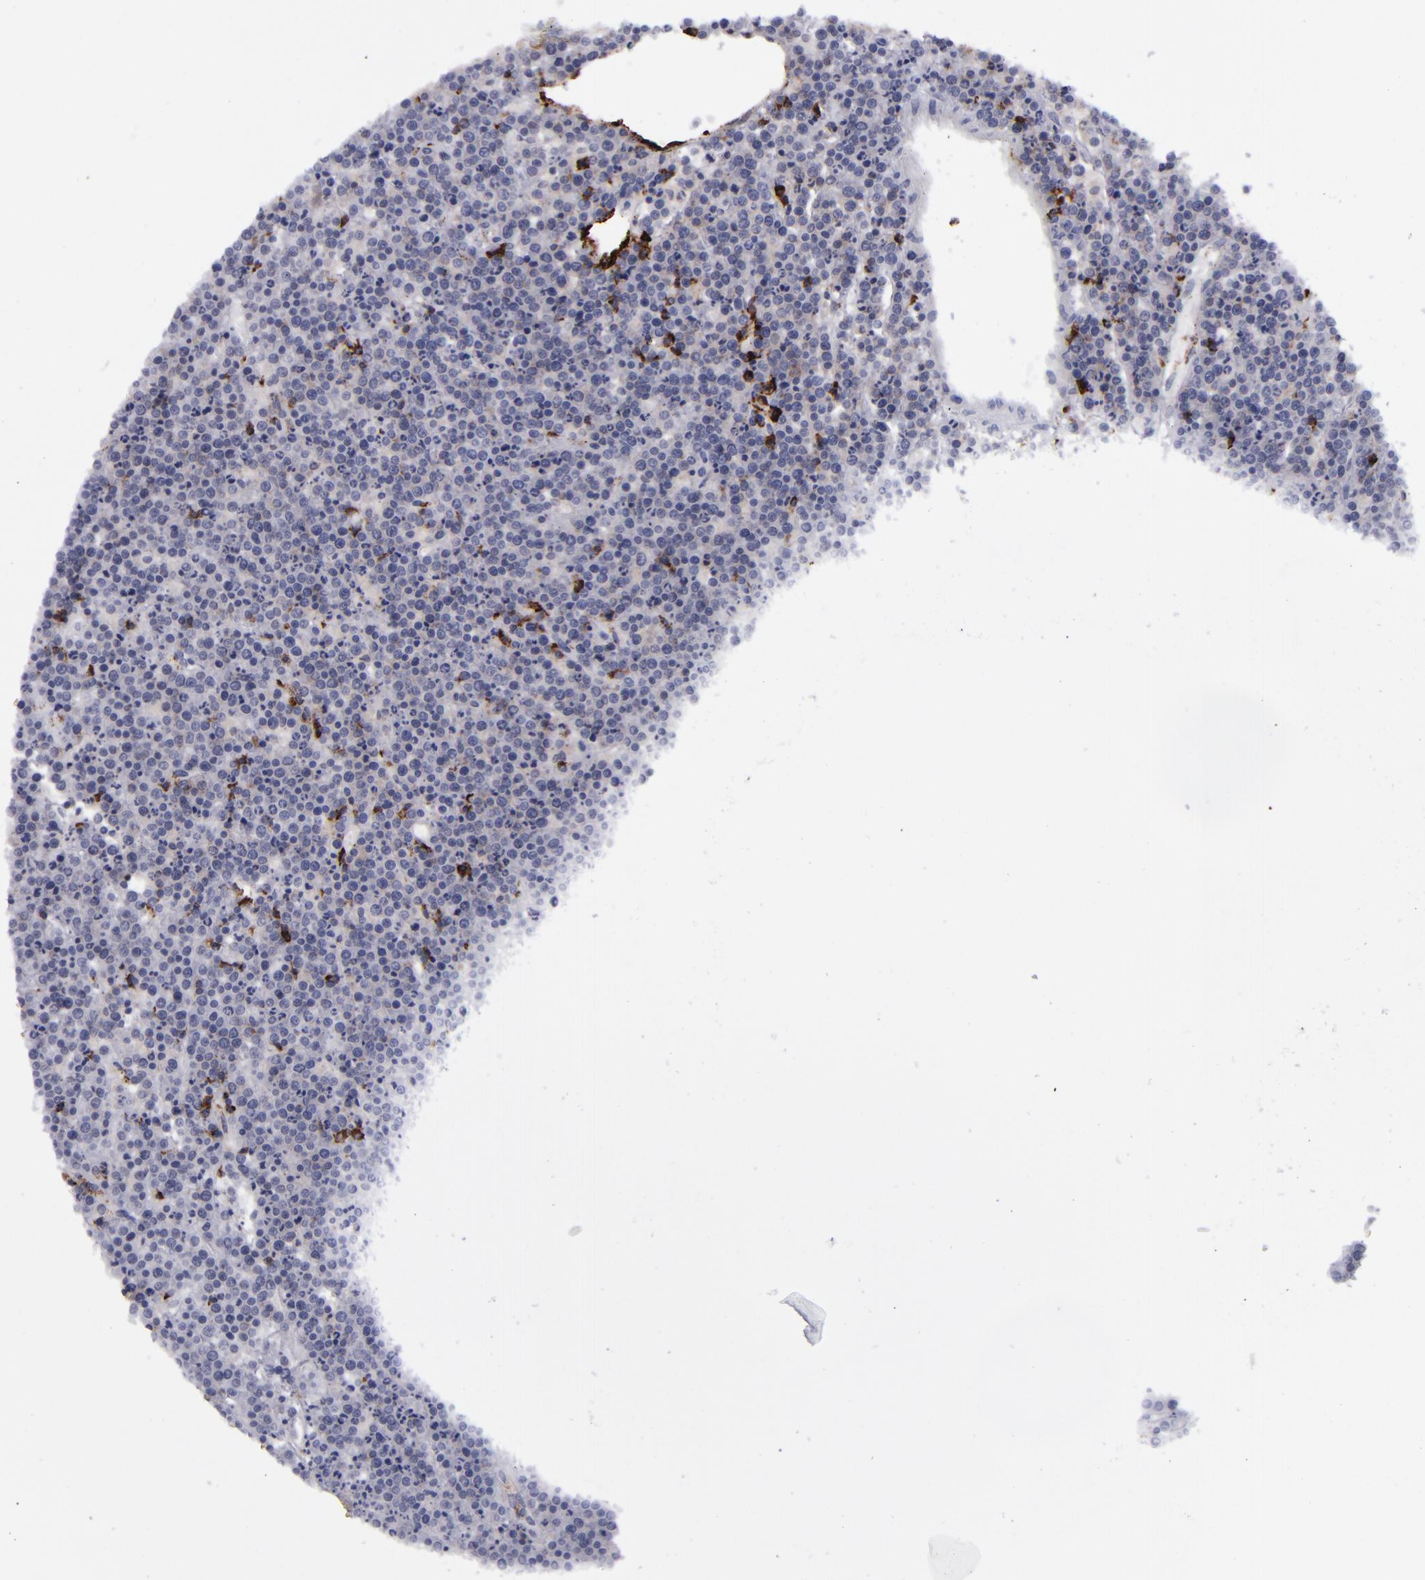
{"staining": {"intensity": "negative", "quantity": "none", "location": "none"}, "tissue": "lymphoma", "cell_type": "Tumor cells", "image_type": "cancer", "snomed": [{"axis": "morphology", "description": "Malignant lymphoma, non-Hodgkin's type, High grade"}, {"axis": "topography", "description": "Ovary"}], "caption": "An IHC photomicrograph of lymphoma is shown. There is no staining in tumor cells of lymphoma.", "gene": "CD27", "patient": {"sex": "female", "age": 56}}